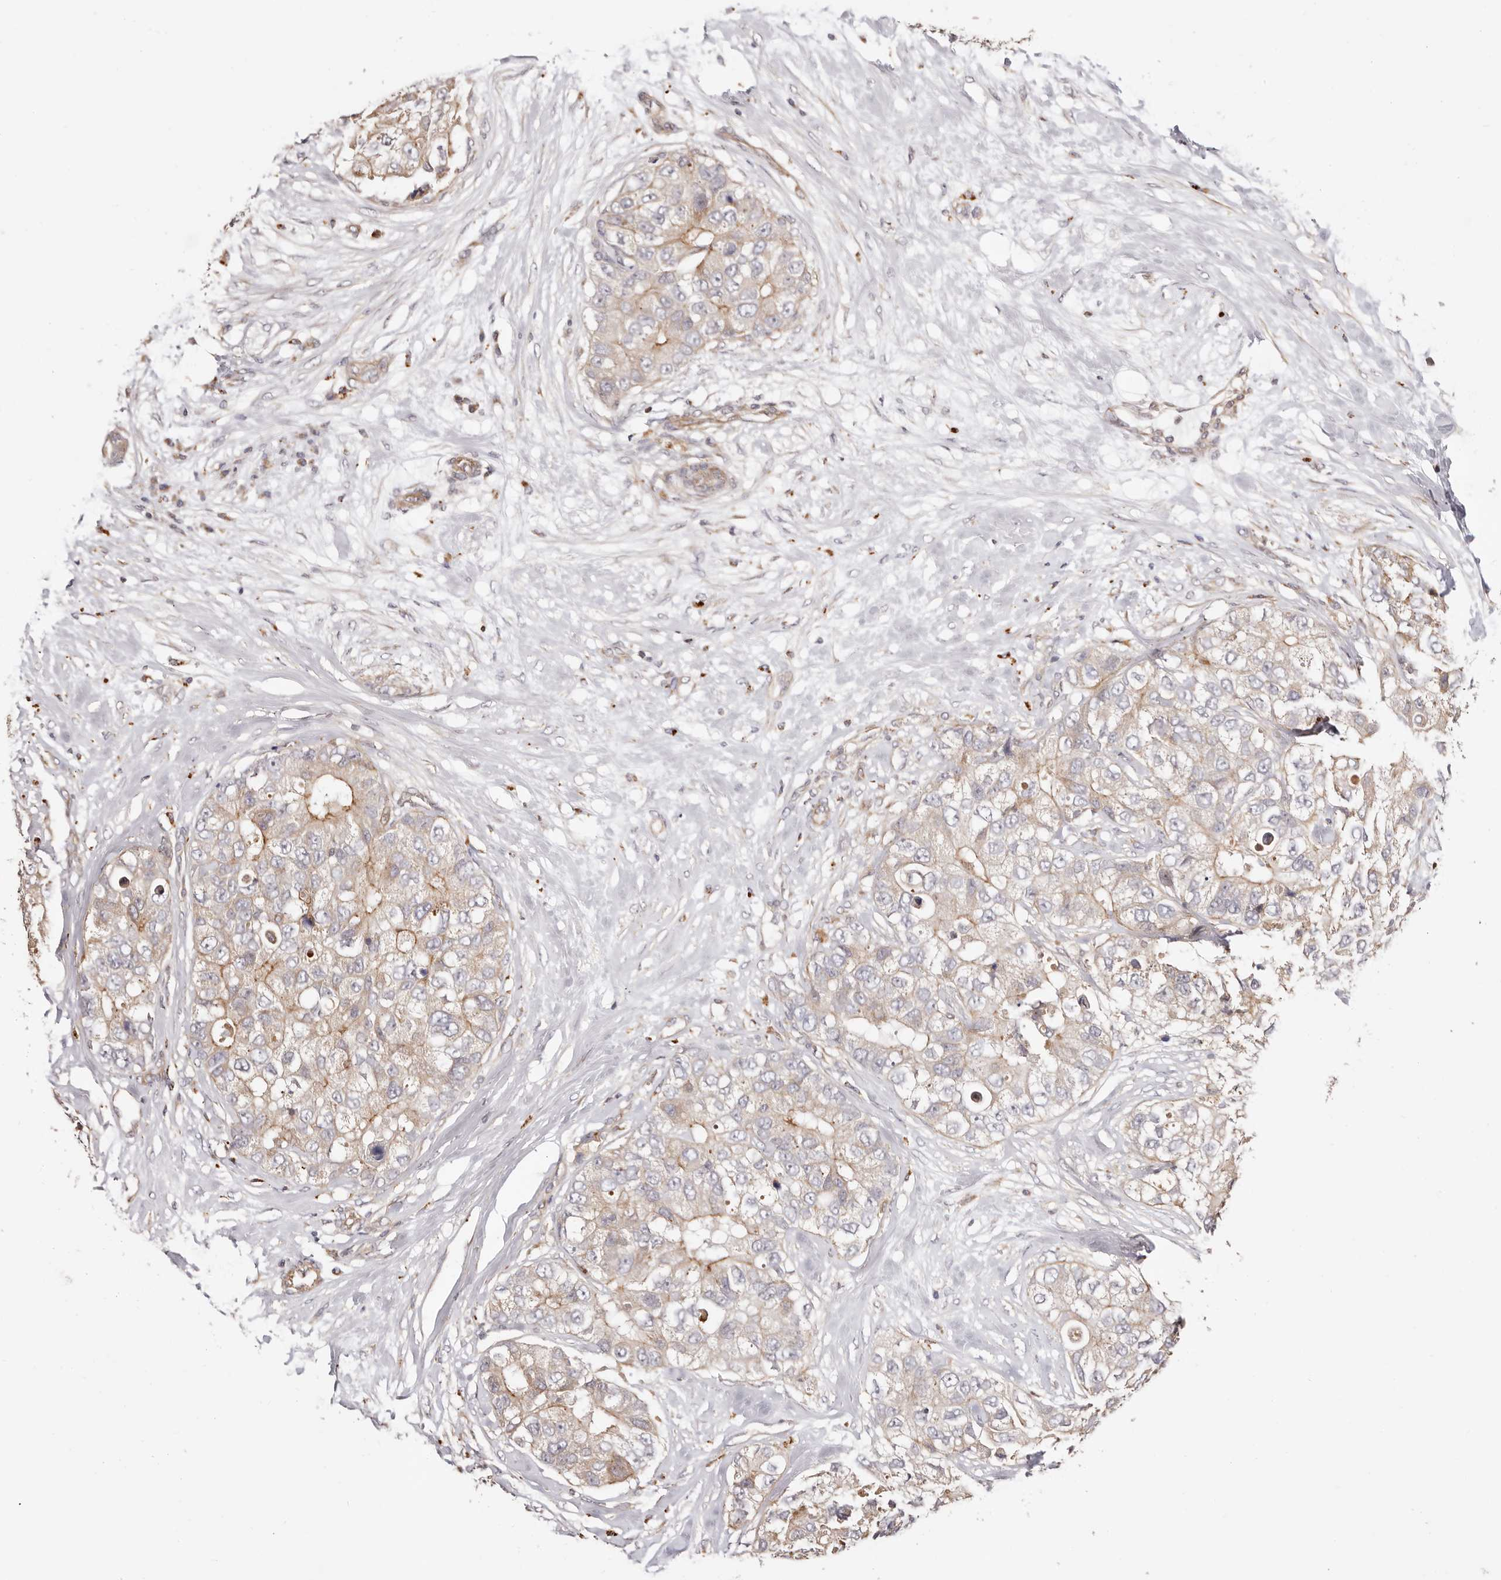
{"staining": {"intensity": "moderate", "quantity": ">75%", "location": "cytoplasmic/membranous"}, "tissue": "breast cancer", "cell_type": "Tumor cells", "image_type": "cancer", "snomed": [{"axis": "morphology", "description": "Duct carcinoma"}, {"axis": "topography", "description": "Breast"}], "caption": "Immunohistochemistry (IHC) of human intraductal carcinoma (breast) demonstrates medium levels of moderate cytoplasmic/membranous positivity in about >75% of tumor cells. The staining was performed using DAB (3,3'-diaminobenzidine), with brown indicating positive protein expression. Nuclei are stained blue with hematoxylin.", "gene": "MAPK1", "patient": {"sex": "female", "age": 62}}